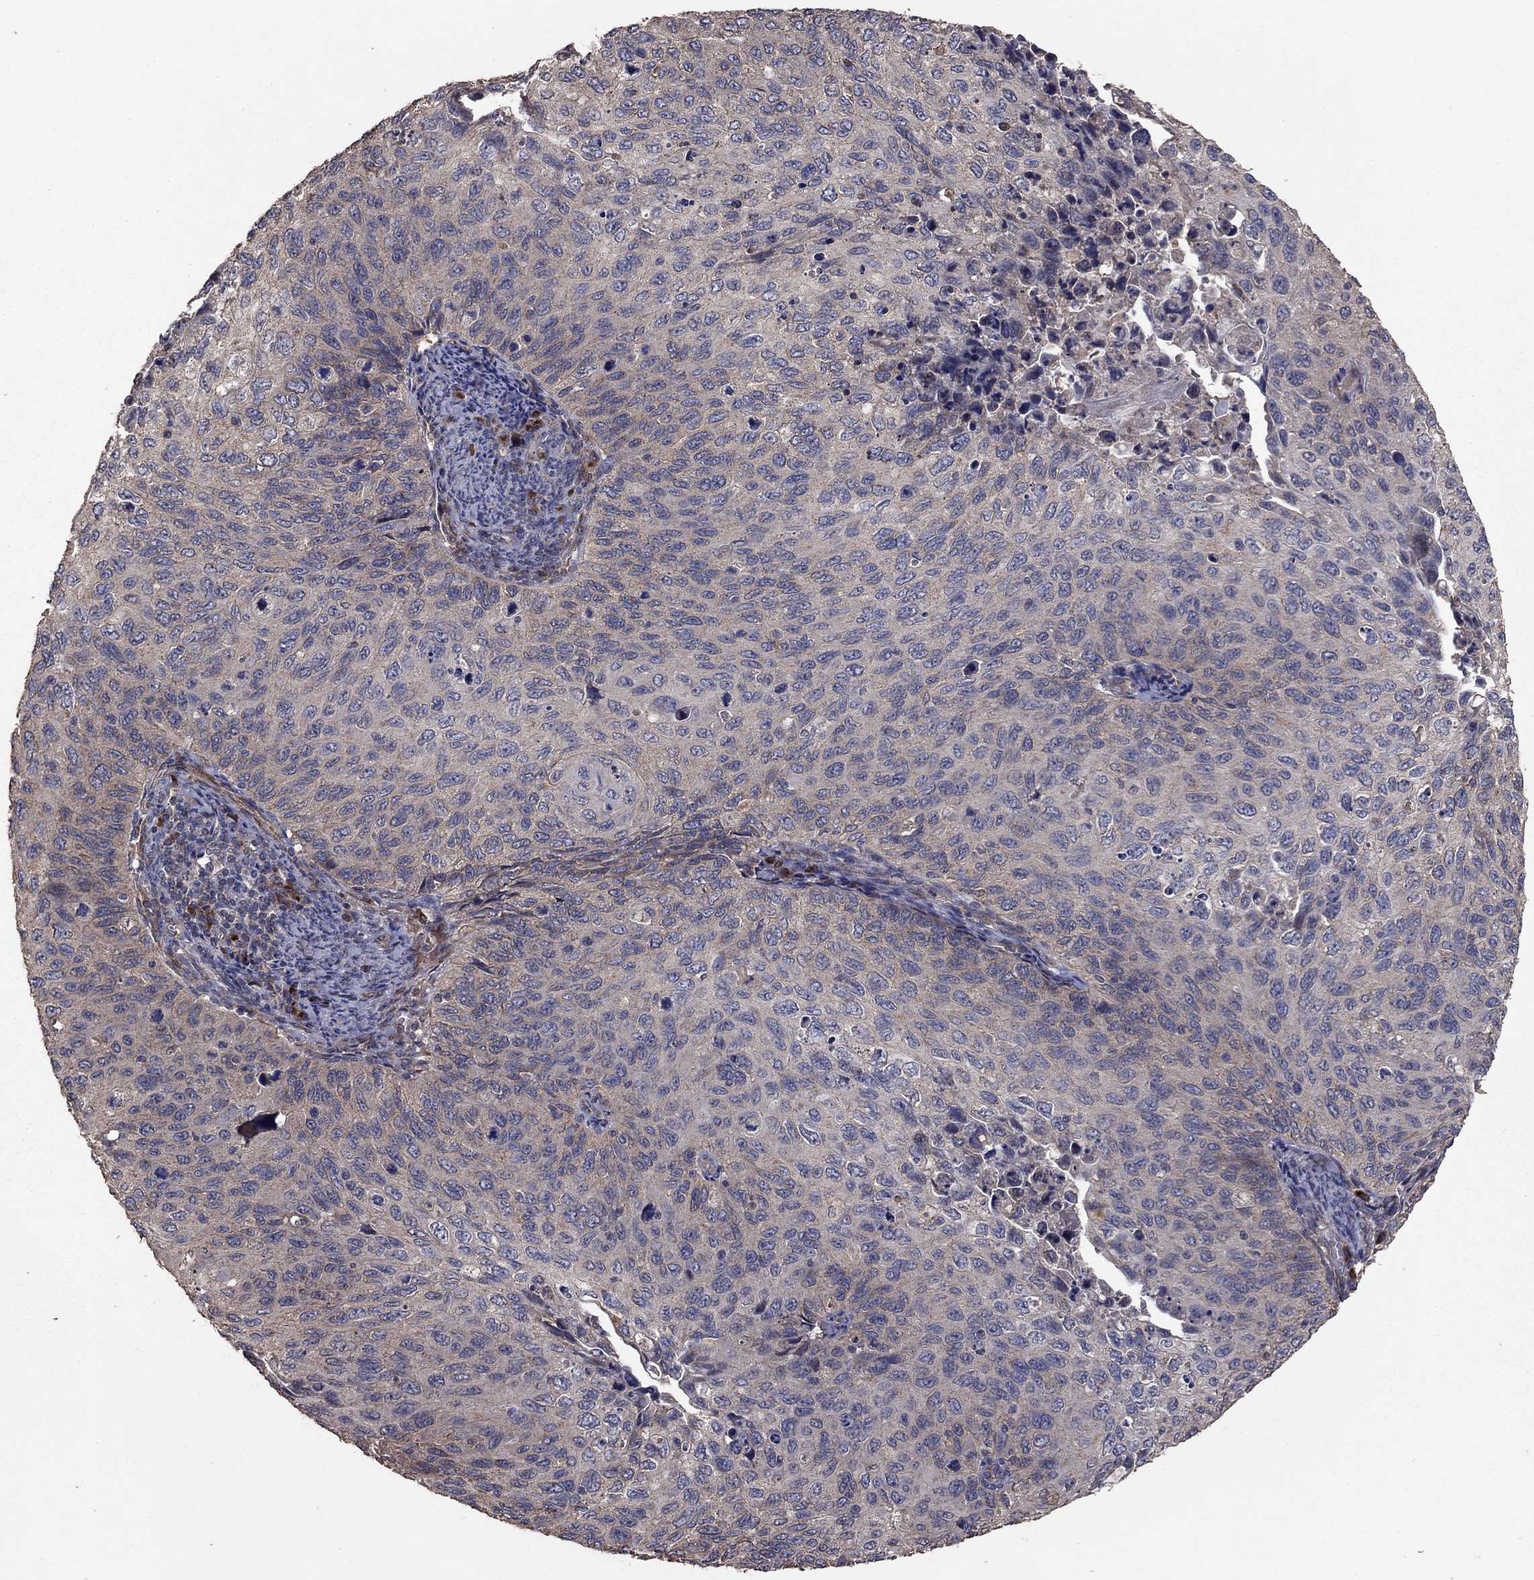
{"staining": {"intensity": "negative", "quantity": "none", "location": "none"}, "tissue": "cervical cancer", "cell_type": "Tumor cells", "image_type": "cancer", "snomed": [{"axis": "morphology", "description": "Squamous cell carcinoma, NOS"}, {"axis": "topography", "description": "Cervix"}], "caption": "Immunohistochemistry of cervical squamous cell carcinoma demonstrates no staining in tumor cells. (Brightfield microscopy of DAB immunohistochemistry (IHC) at high magnification).", "gene": "FLT4", "patient": {"sex": "female", "age": 70}}